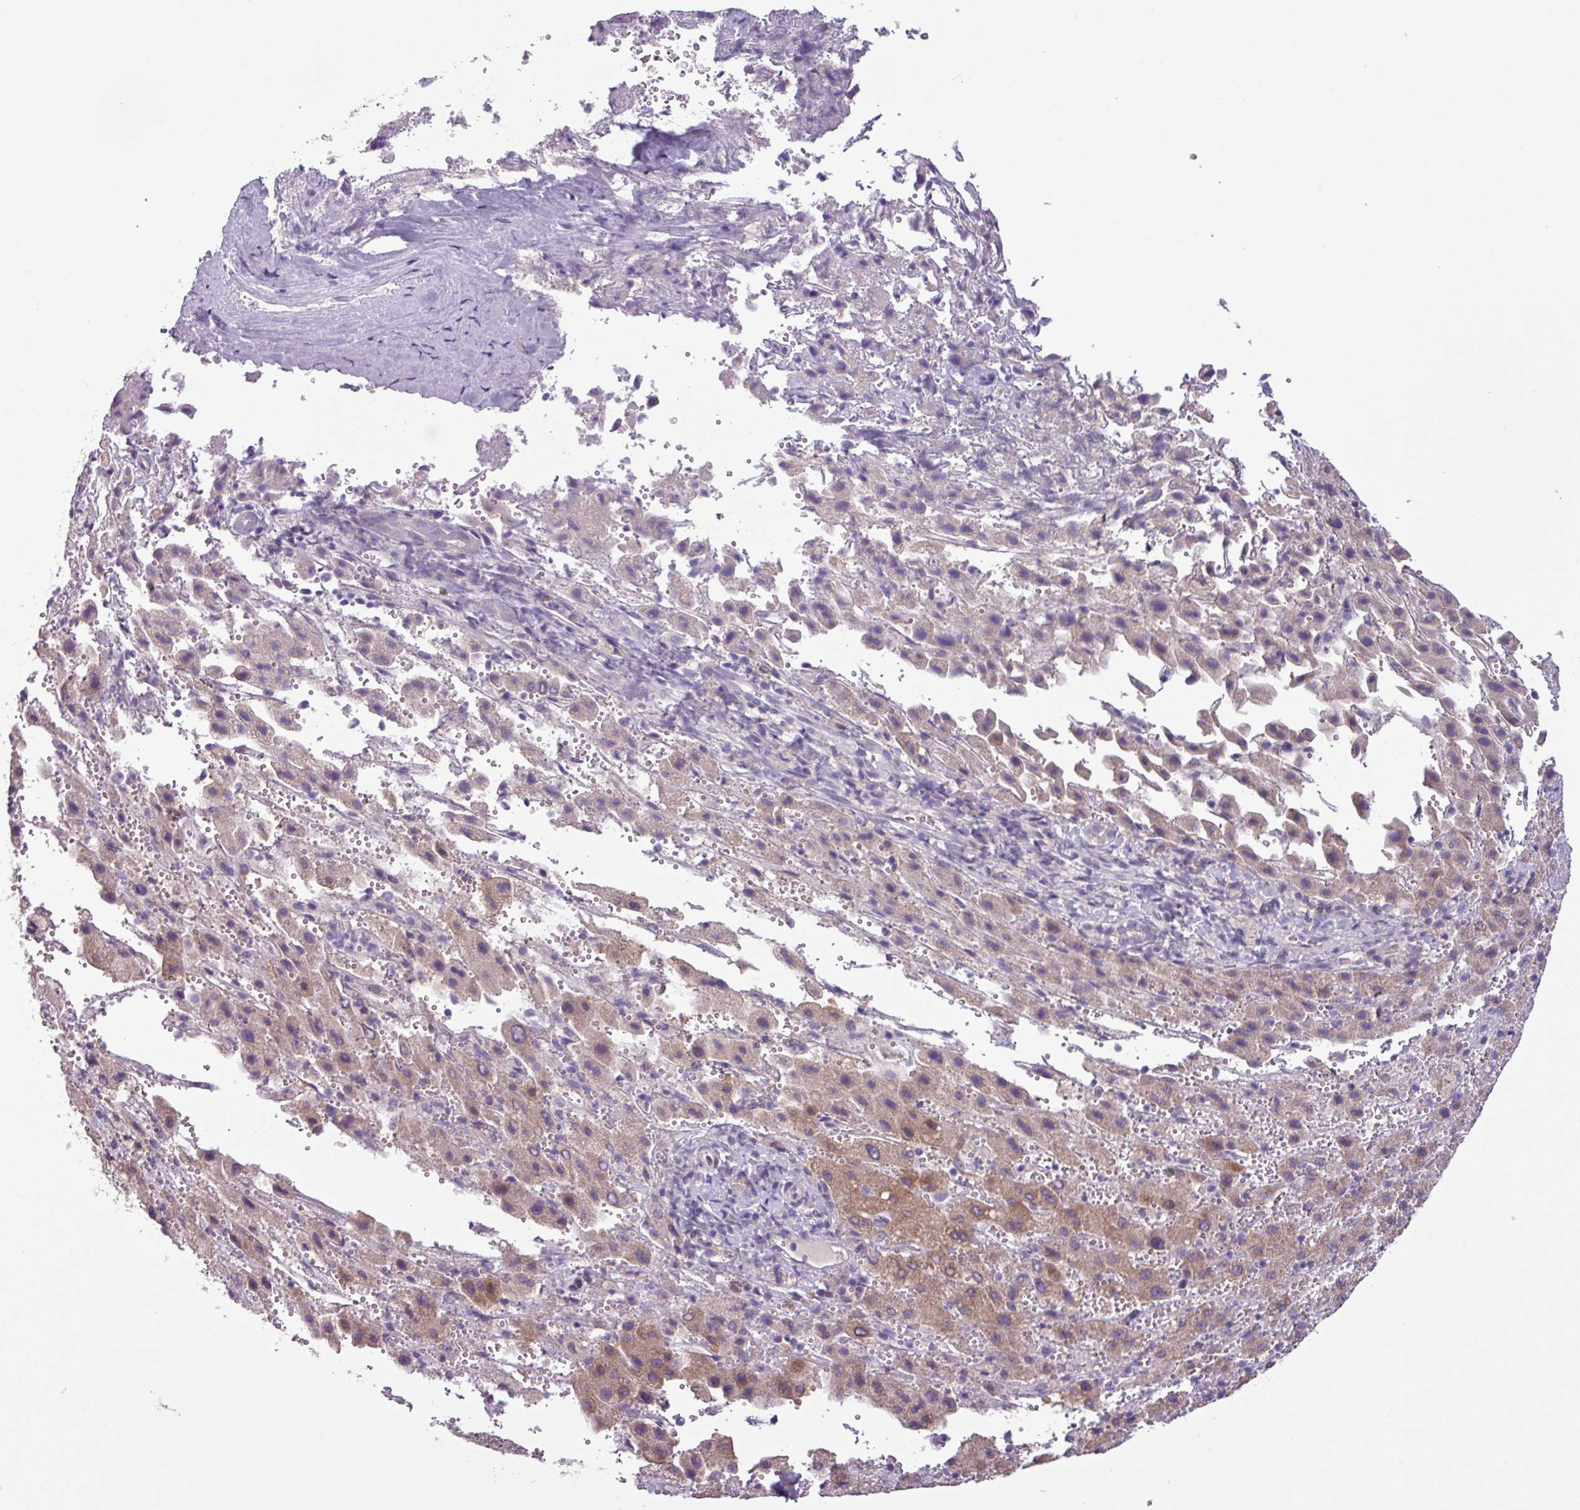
{"staining": {"intensity": "weak", "quantity": ">75%", "location": "cytoplasmic/membranous"}, "tissue": "liver cancer", "cell_type": "Tumor cells", "image_type": "cancer", "snomed": [{"axis": "morphology", "description": "Carcinoma, Hepatocellular, NOS"}, {"axis": "topography", "description": "Liver"}], "caption": "Human hepatocellular carcinoma (liver) stained for a protein (brown) demonstrates weak cytoplasmic/membranous positive positivity in about >75% of tumor cells.", "gene": "C20orf27", "patient": {"sex": "female", "age": 58}}